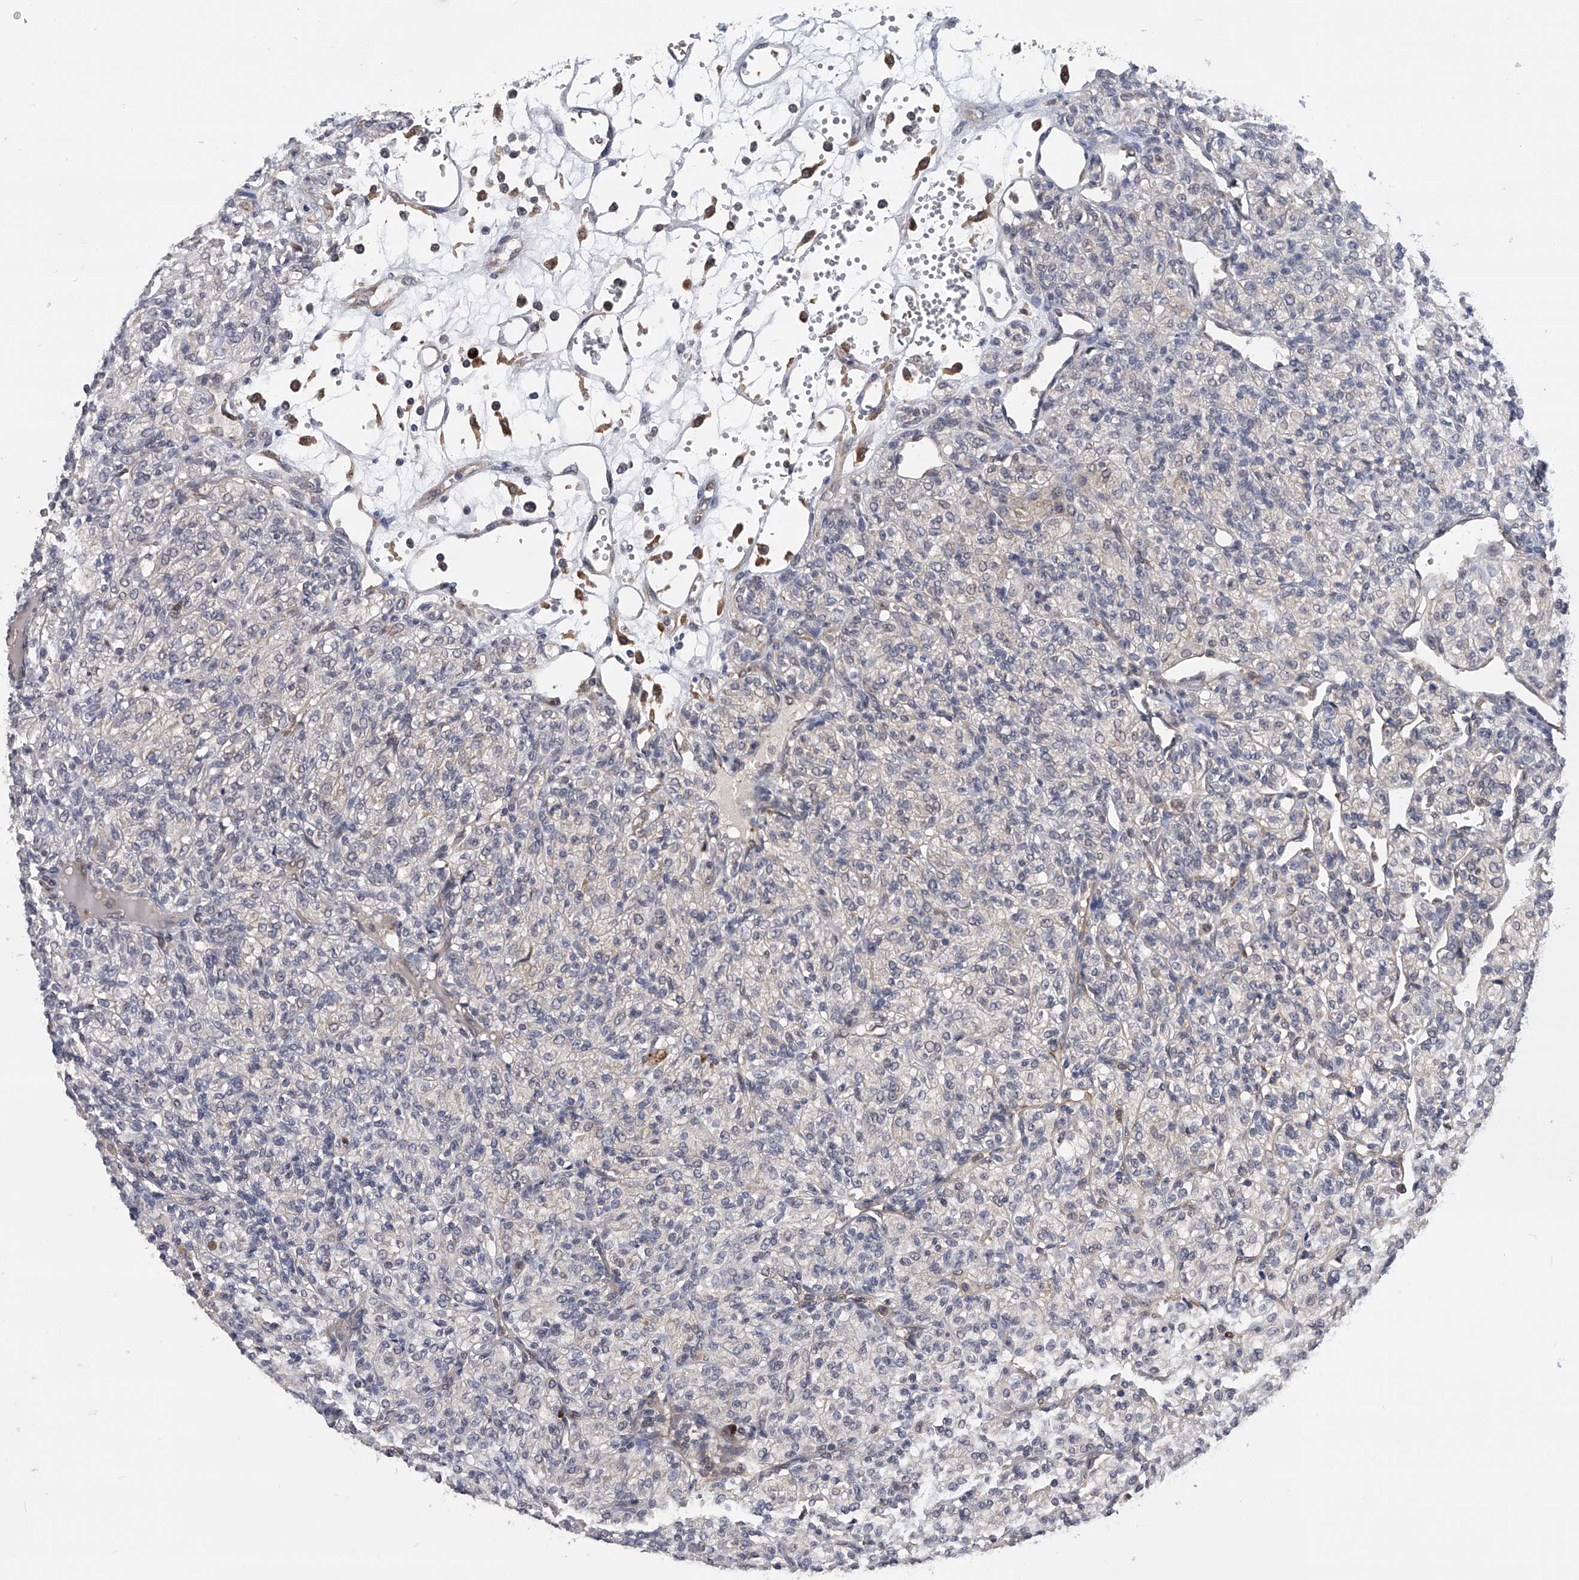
{"staining": {"intensity": "negative", "quantity": "none", "location": "none"}, "tissue": "renal cancer", "cell_type": "Tumor cells", "image_type": "cancer", "snomed": [{"axis": "morphology", "description": "Adenocarcinoma, NOS"}, {"axis": "topography", "description": "Kidney"}], "caption": "Immunohistochemistry (IHC) micrograph of renal cancer stained for a protein (brown), which demonstrates no staining in tumor cells. The staining was performed using DAB (3,3'-diaminobenzidine) to visualize the protein expression in brown, while the nuclei were stained in blue with hematoxylin (Magnification: 20x).", "gene": "SPOCK1", "patient": {"sex": "male", "age": 77}}